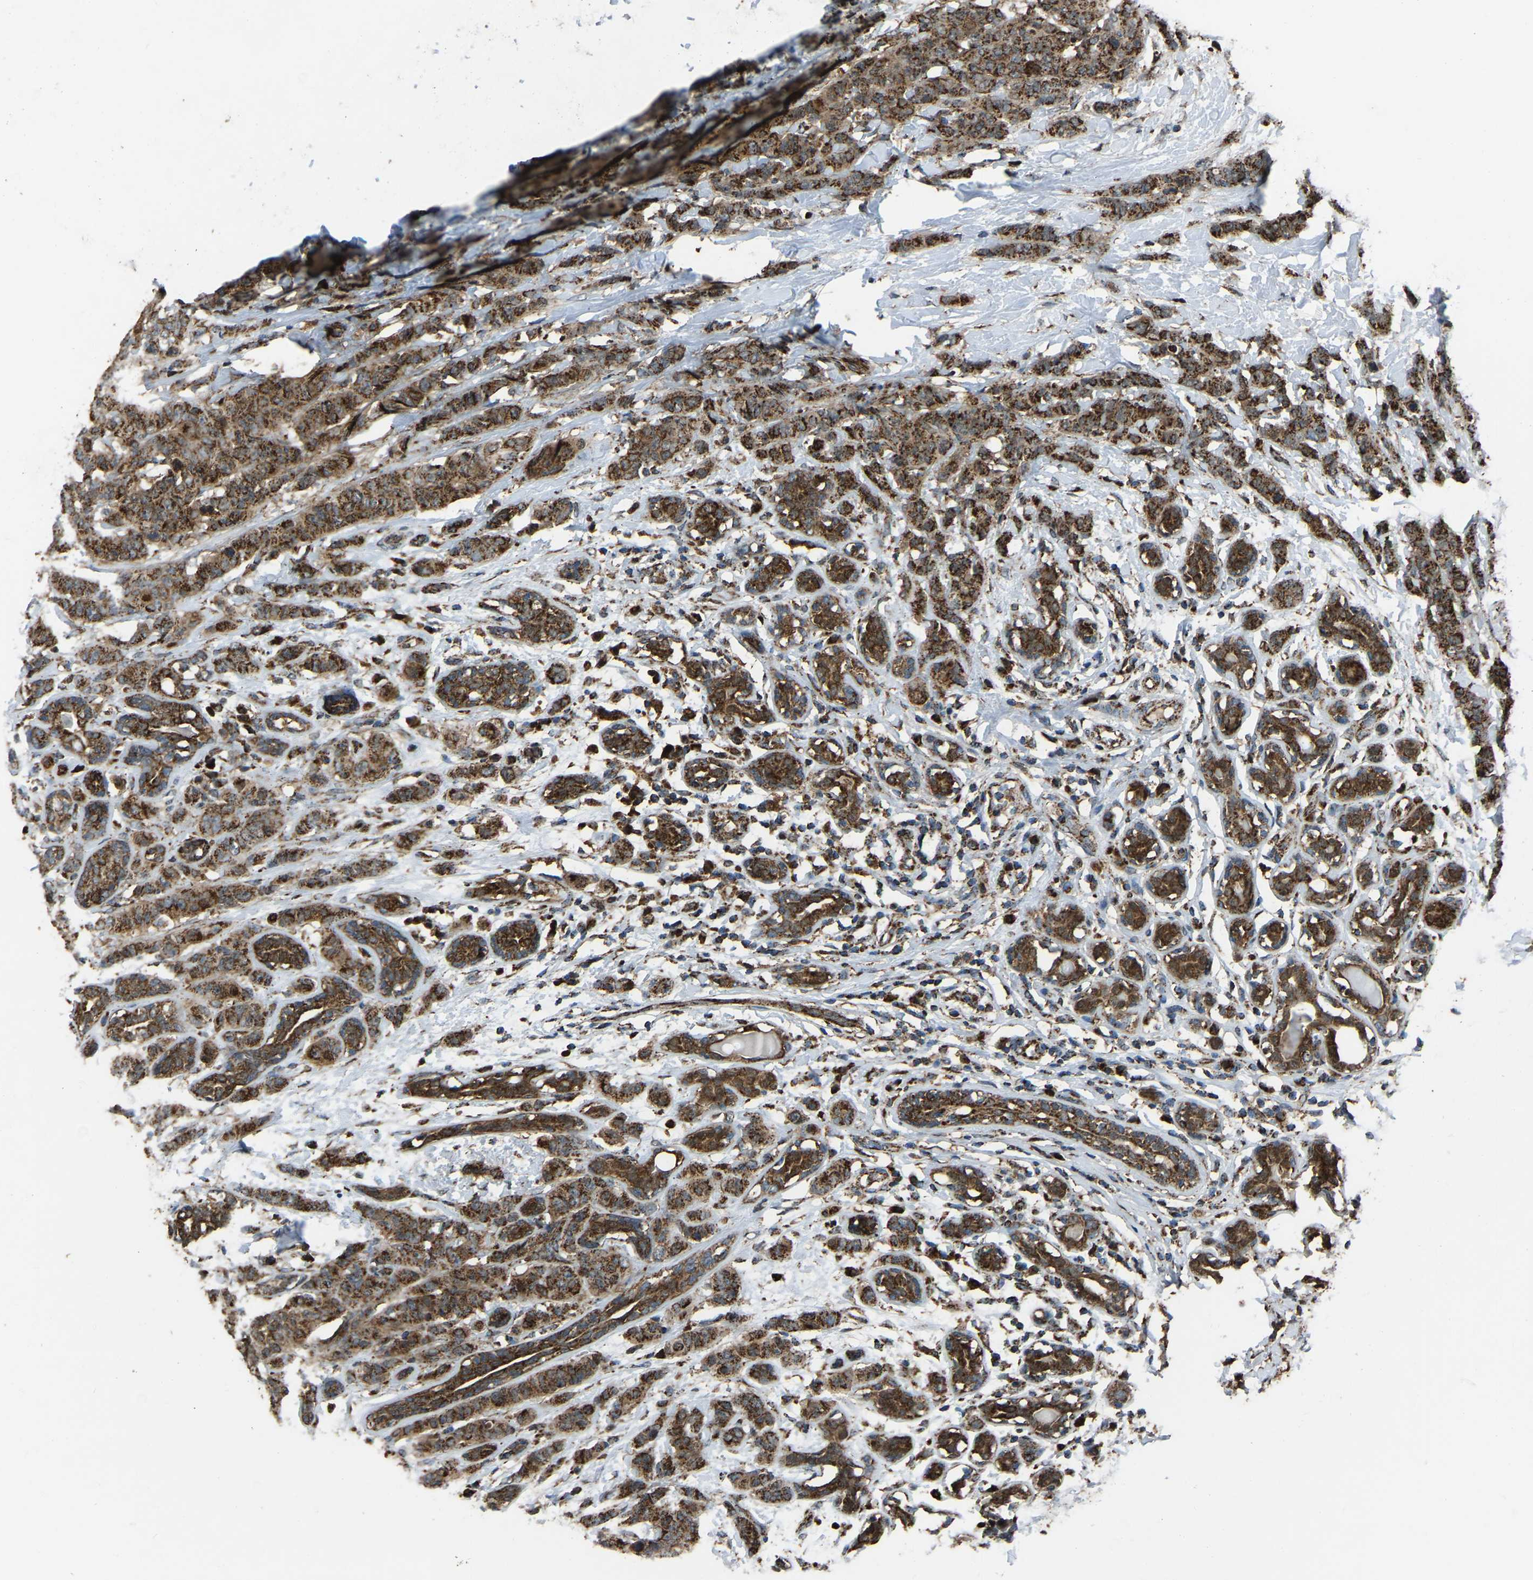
{"staining": {"intensity": "moderate", "quantity": ">75%", "location": "cytoplasmic/membranous"}, "tissue": "breast cancer", "cell_type": "Tumor cells", "image_type": "cancer", "snomed": [{"axis": "morphology", "description": "Normal tissue, NOS"}, {"axis": "morphology", "description": "Duct carcinoma"}, {"axis": "topography", "description": "Breast"}], "caption": "Human breast cancer (intraductal carcinoma) stained with a protein marker shows moderate staining in tumor cells.", "gene": "AKR1A1", "patient": {"sex": "female", "age": 40}}